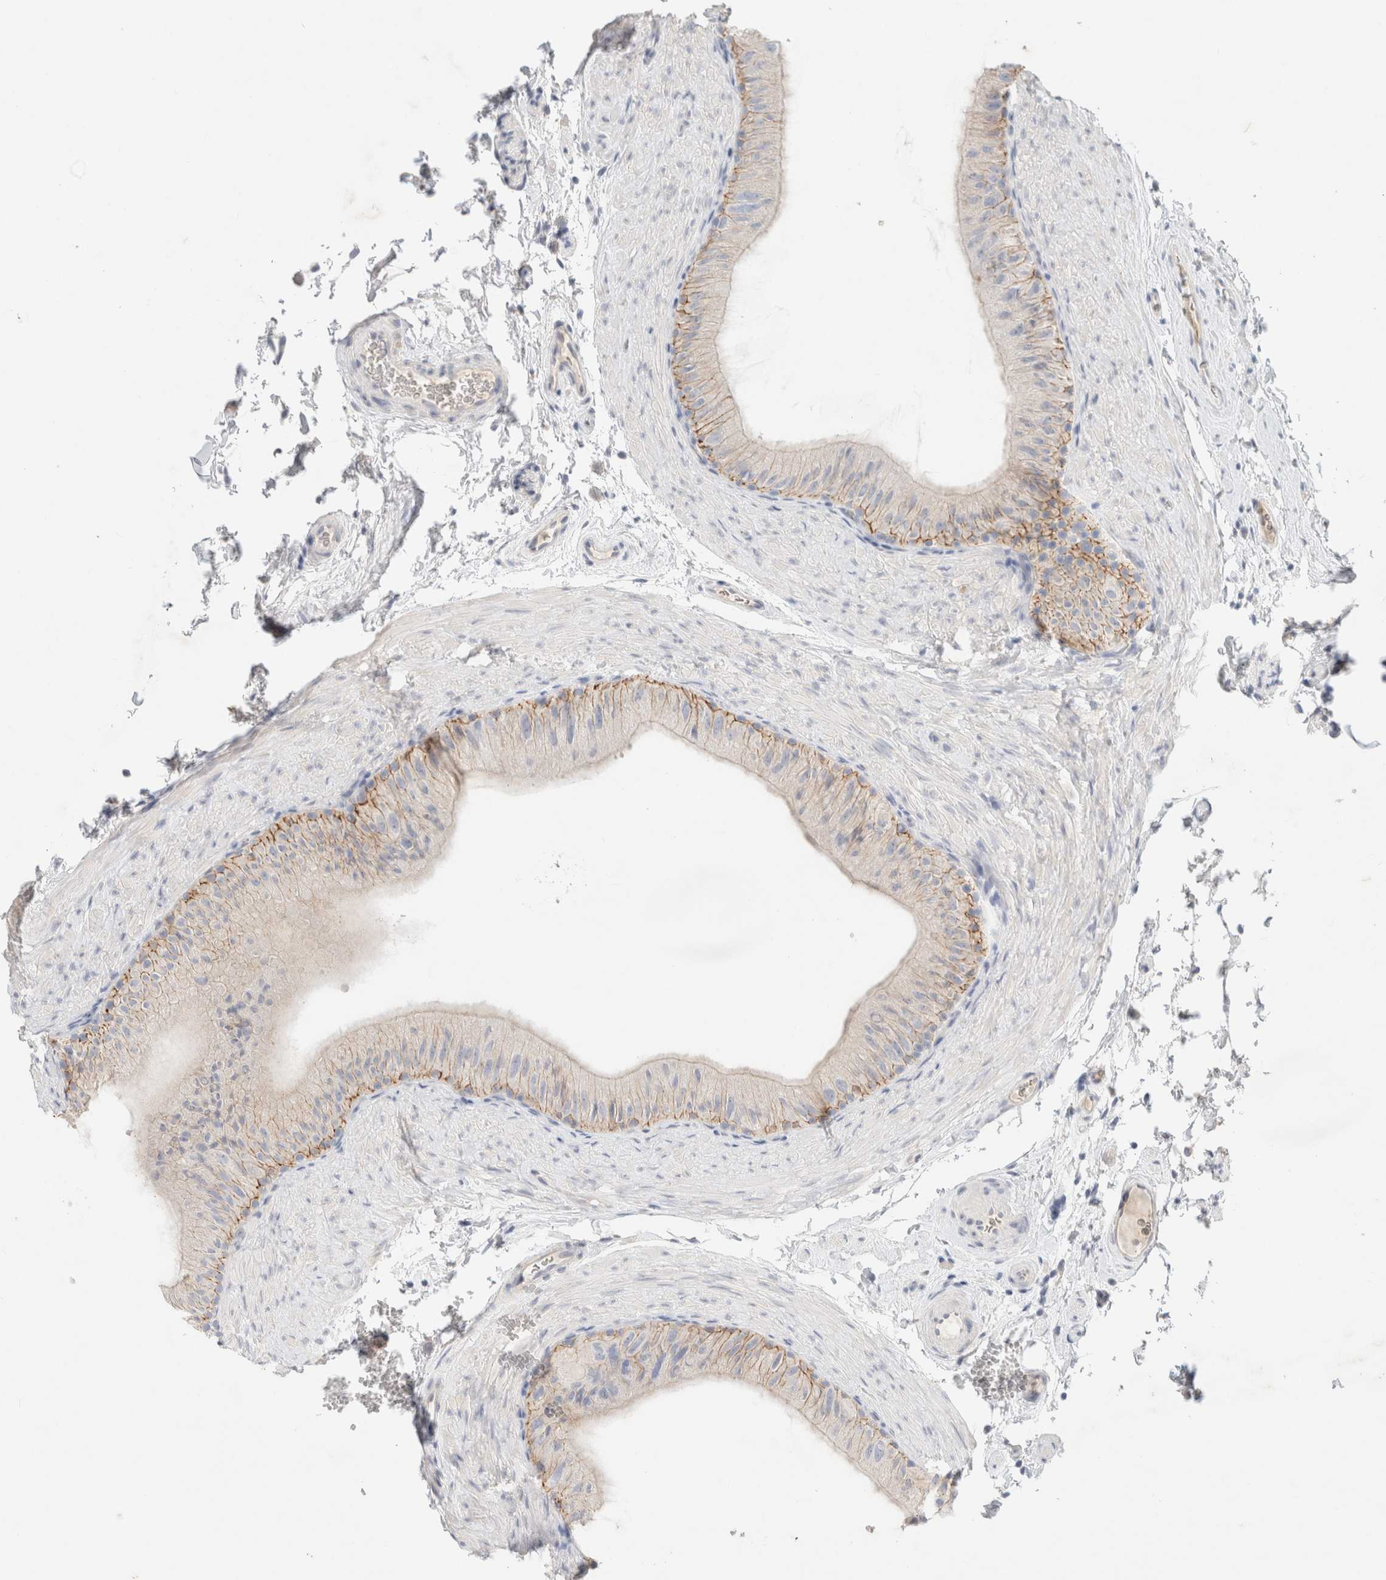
{"staining": {"intensity": "moderate", "quantity": "<25%", "location": "cytoplasmic/membranous"}, "tissue": "epididymis", "cell_type": "Glandular cells", "image_type": "normal", "snomed": [{"axis": "morphology", "description": "Normal tissue, NOS"}, {"axis": "topography", "description": "Epididymis"}], "caption": "High-magnification brightfield microscopy of normal epididymis stained with DAB (3,3'-diaminobenzidine) (brown) and counterstained with hematoxylin (blue). glandular cells exhibit moderate cytoplasmic/membranous positivity is seen in about<25% of cells. The staining is performed using DAB (3,3'-diaminobenzidine) brown chromogen to label protein expression. The nuclei are counter-stained blue using hematoxylin.", "gene": "MPP2", "patient": {"sex": "male", "age": 49}}